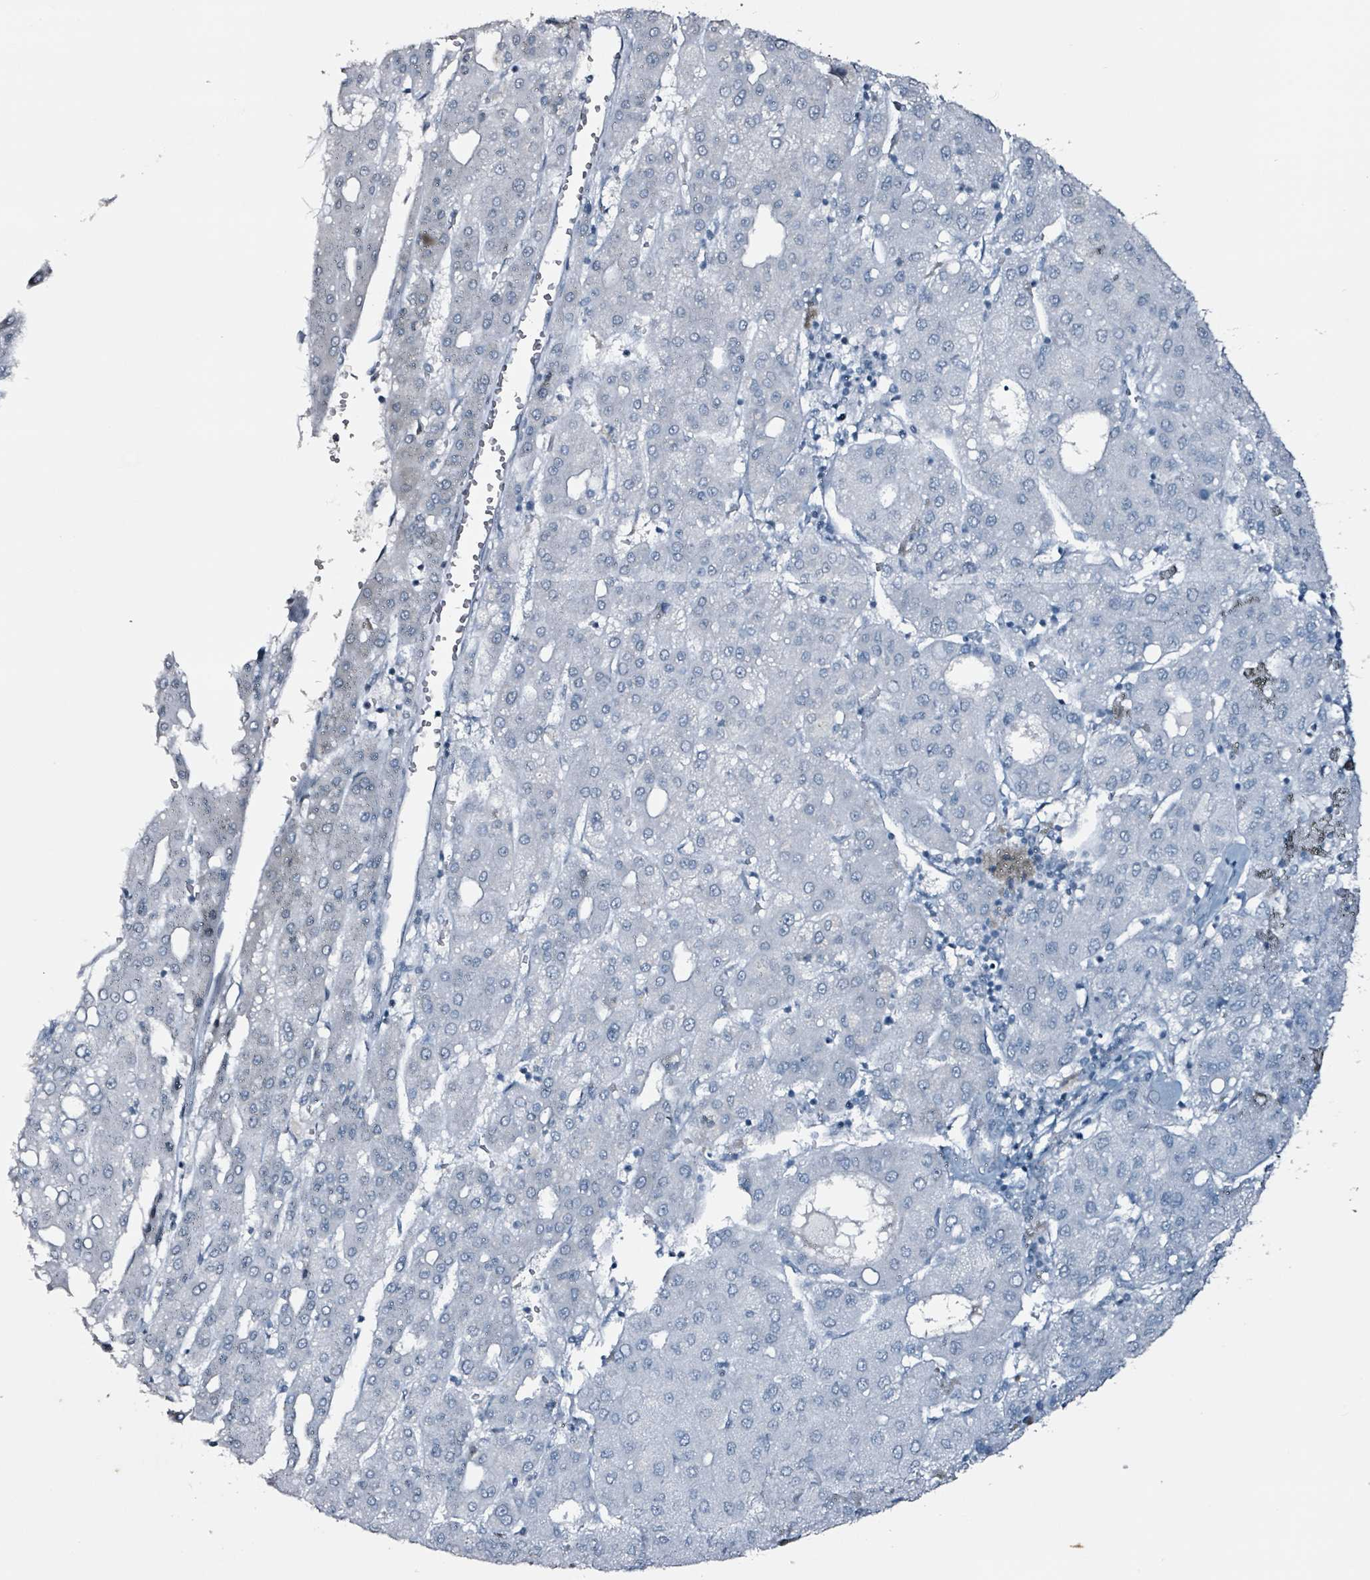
{"staining": {"intensity": "negative", "quantity": "none", "location": "none"}, "tissue": "liver cancer", "cell_type": "Tumor cells", "image_type": "cancer", "snomed": [{"axis": "morphology", "description": "Carcinoma, Hepatocellular, NOS"}, {"axis": "topography", "description": "Liver"}], "caption": "This histopathology image is of liver hepatocellular carcinoma stained with IHC to label a protein in brown with the nuclei are counter-stained blue. There is no staining in tumor cells.", "gene": "CA9", "patient": {"sex": "male", "age": 65}}